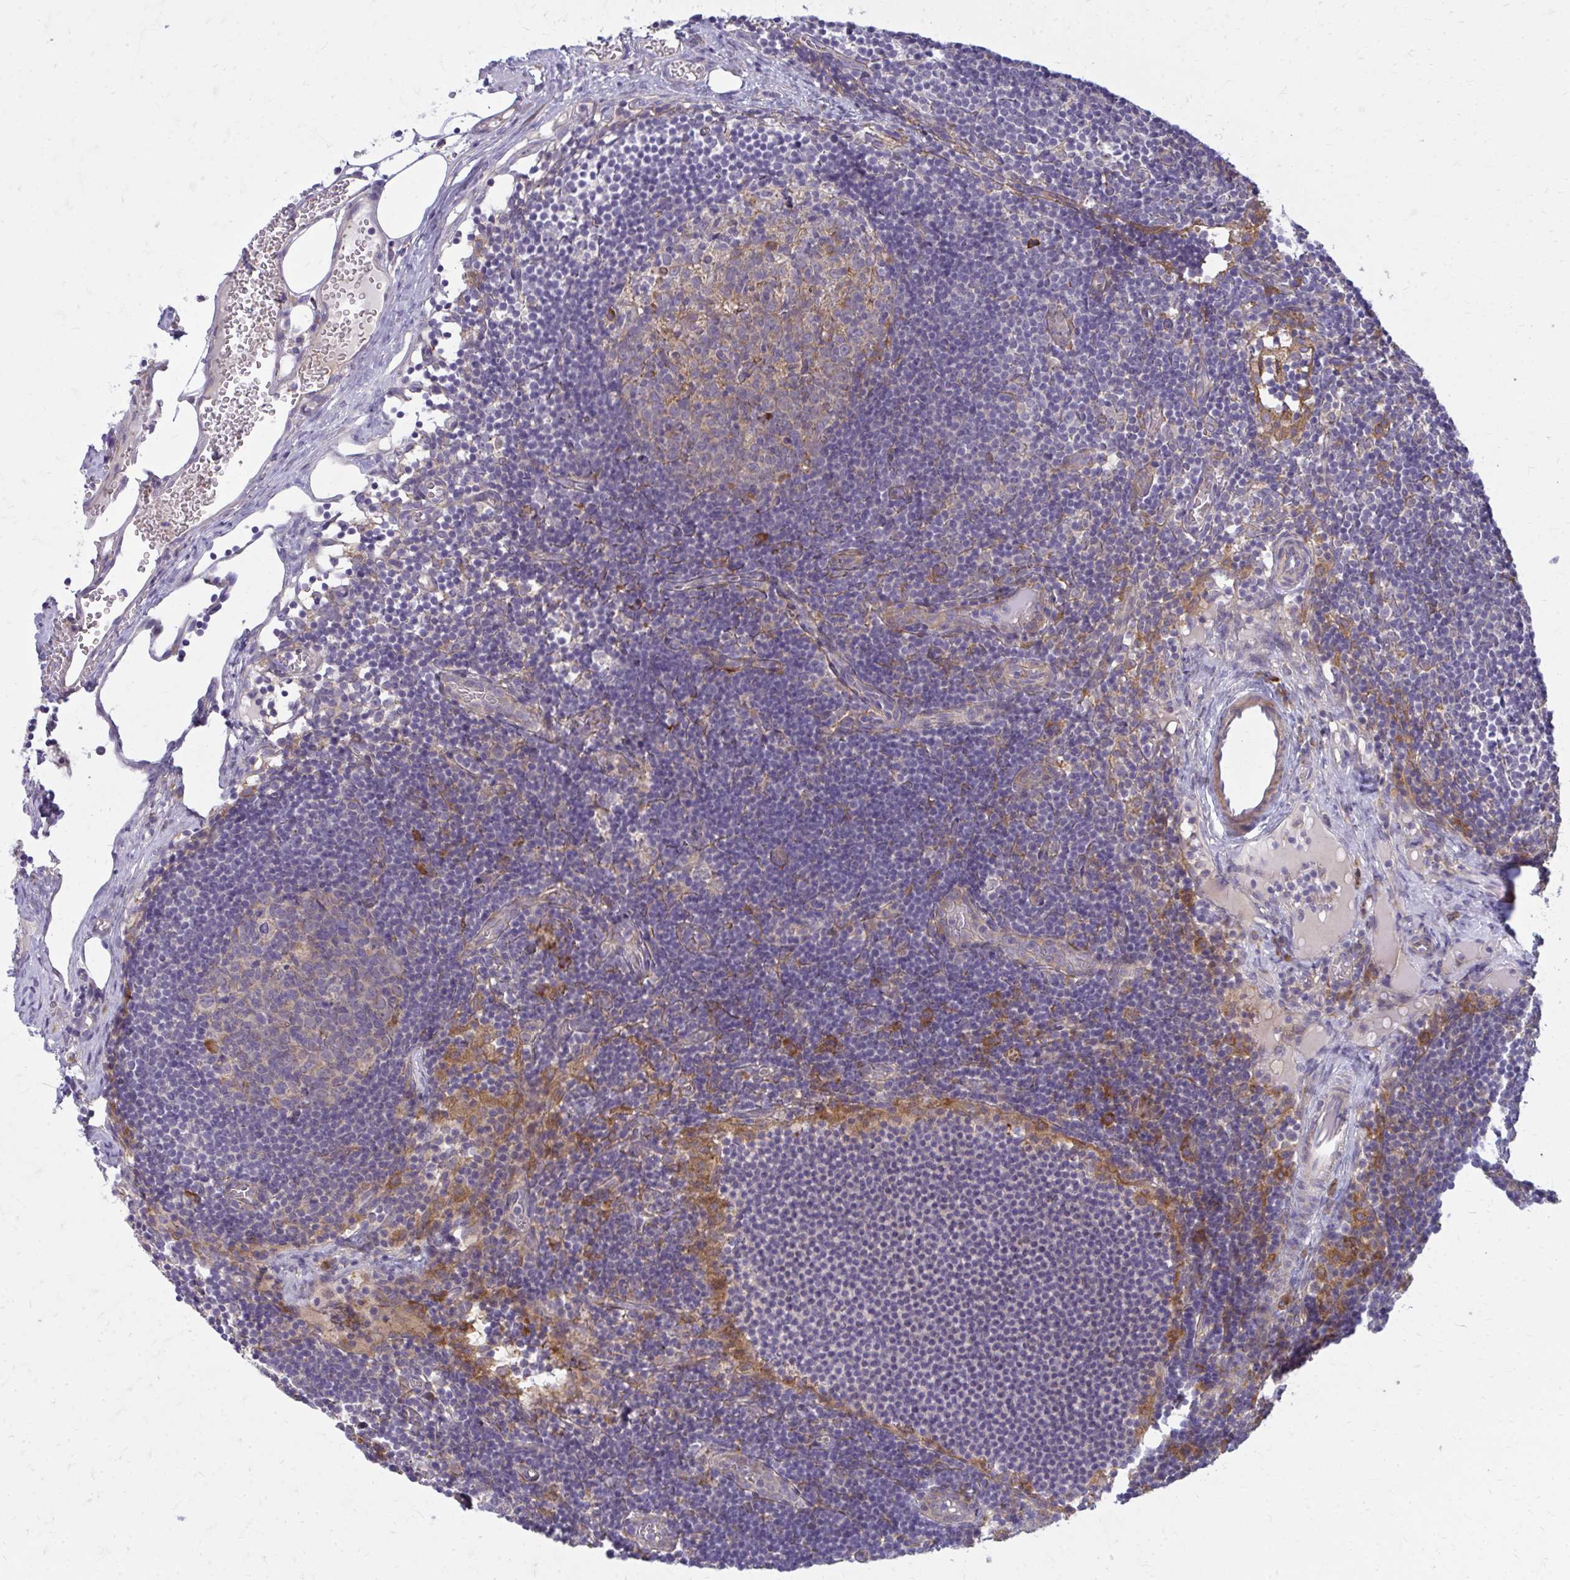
{"staining": {"intensity": "weak", "quantity": "<25%", "location": "cytoplasmic/membranous"}, "tissue": "lymph node", "cell_type": "Germinal center cells", "image_type": "normal", "snomed": [{"axis": "morphology", "description": "Normal tissue, NOS"}, {"axis": "topography", "description": "Lymph node"}], "caption": "Germinal center cells are negative for protein expression in benign human lymph node. (Brightfield microscopy of DAB (3,3'-diaminobenzidine) IHC at high magnification).", "gene": "CEMP1", "patient": {"sex": "female", "age": 31}}